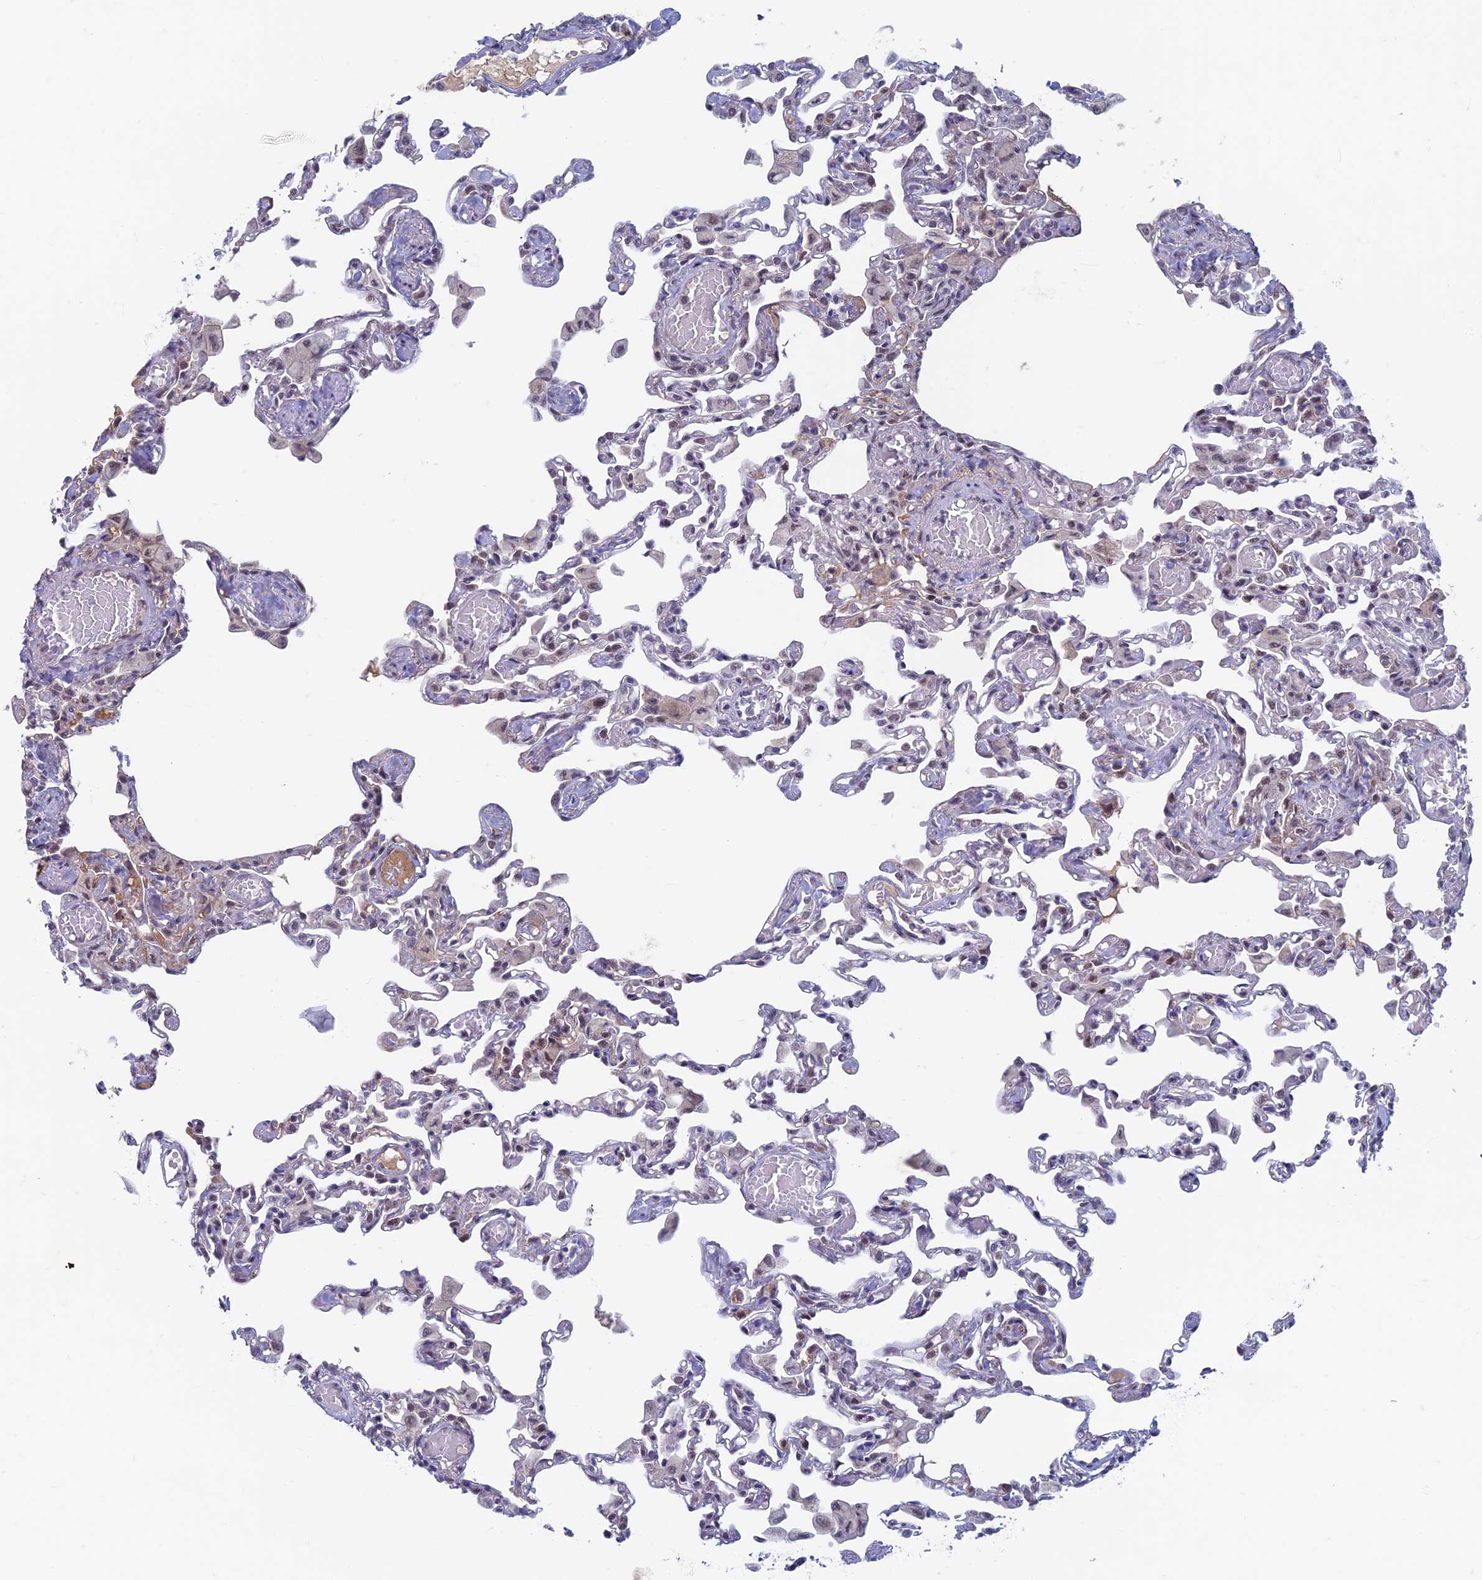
{"staining": {"intensity": "negative", "quantity": "none", "location": "none"}, "tissue": "lung", "cell_type": "Alveolar cells", "image_type": "normal", "snomed": [{"axis": "morphology", "description": "Normal tissue, NOS"}, {"axis": "topography", "description": "Bronchus"}, {"axis": "topography", "description": "Lung"}], "caption": "Immunohistochemistry of normal human lung demonstrates no positivity in alveolar cells.", "gene": "ASH2L", "patient": {"sex": "female", "age": 49}}